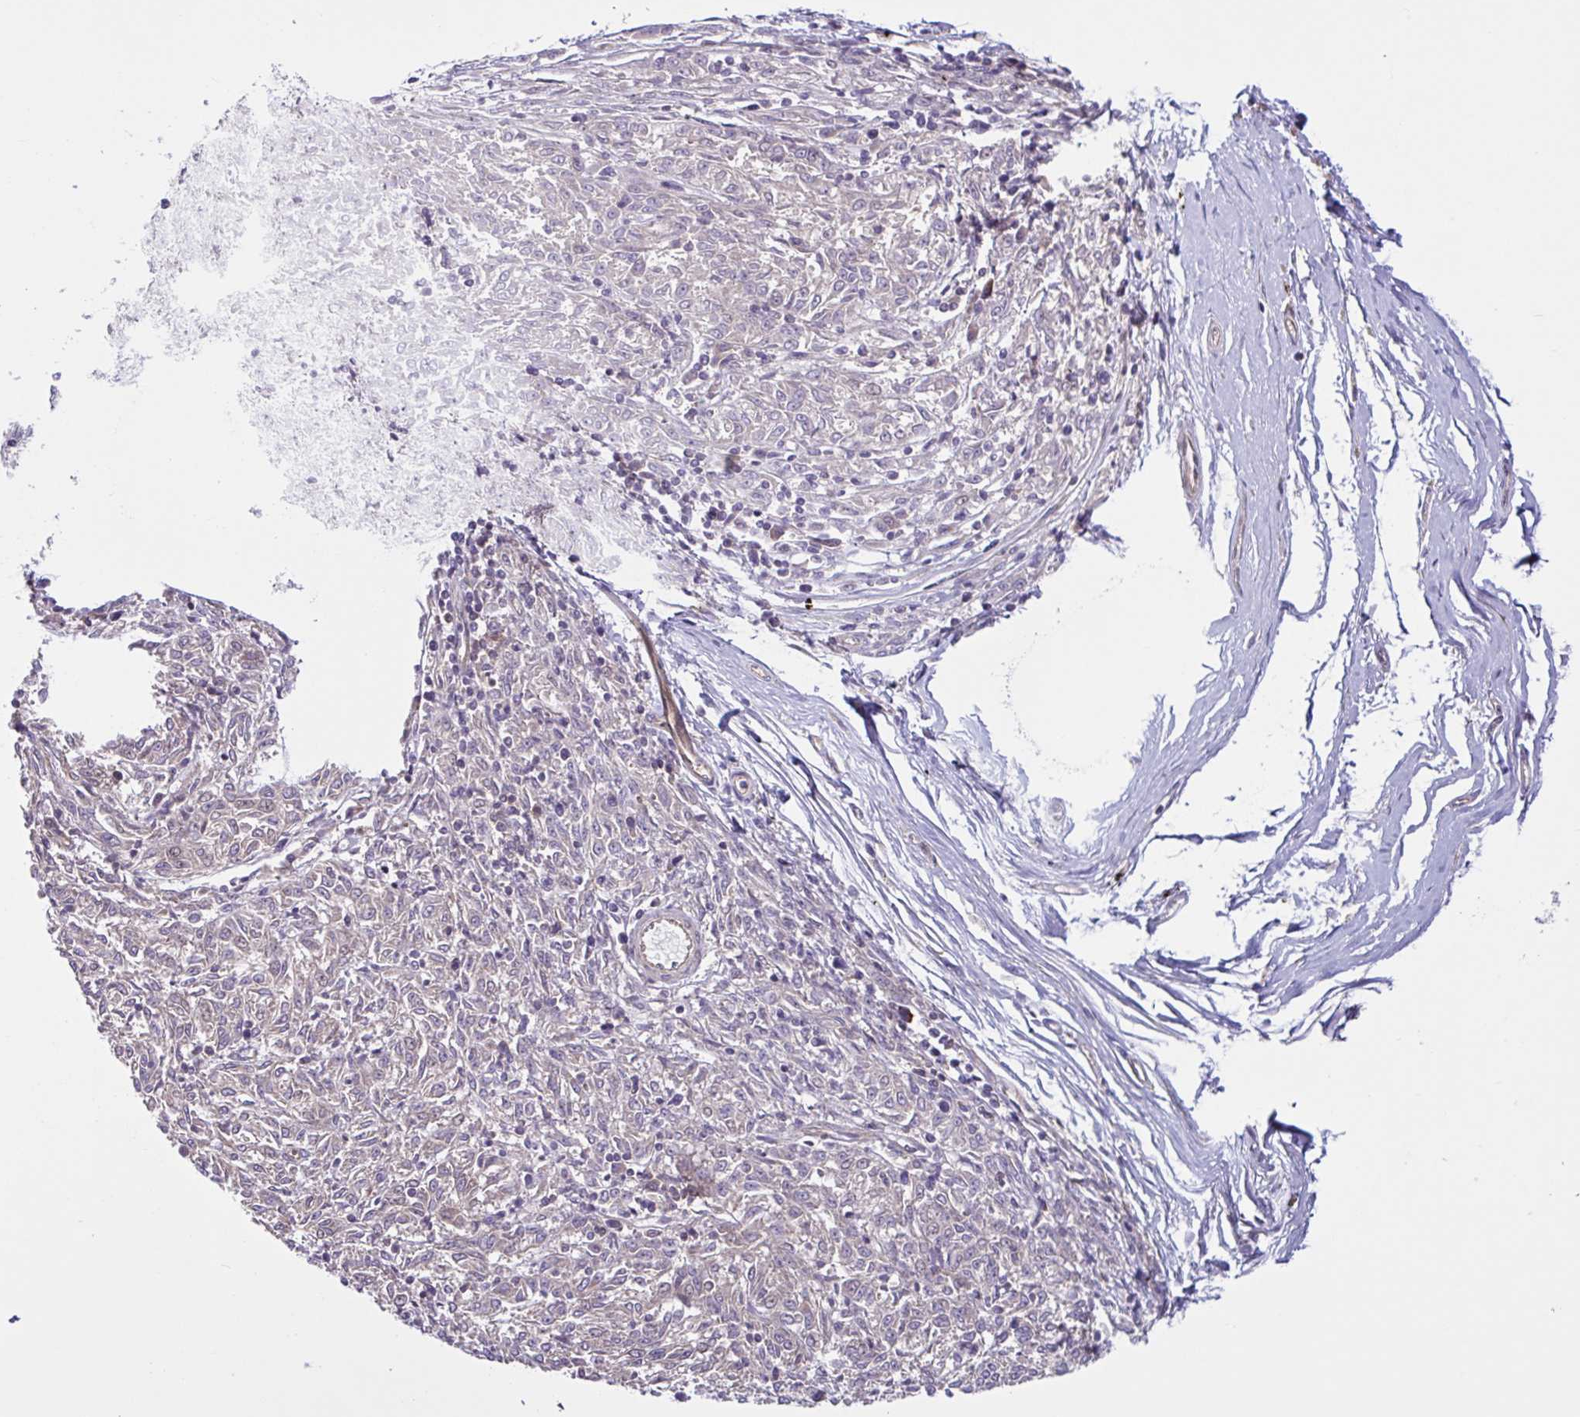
{"staining": {"intensity": "negative", "quantity": "none", "location": "none"}, "tissue": "melanoma", "cell_type": "Tumor cells", "image_type": "cancer", "snomed": [{"axis": "morphology", "description": "Malignant melanoma, NOS"}, {"axis": "topography", "description": "Skin"}], "caption": "A high-resolution photomicrograph shows IHC staining of malignant melanoma, which demonstrates no significant positivity in tumor cells.", "gene": "NTPCR", "patient": {"sex": "female", "age": 72}}